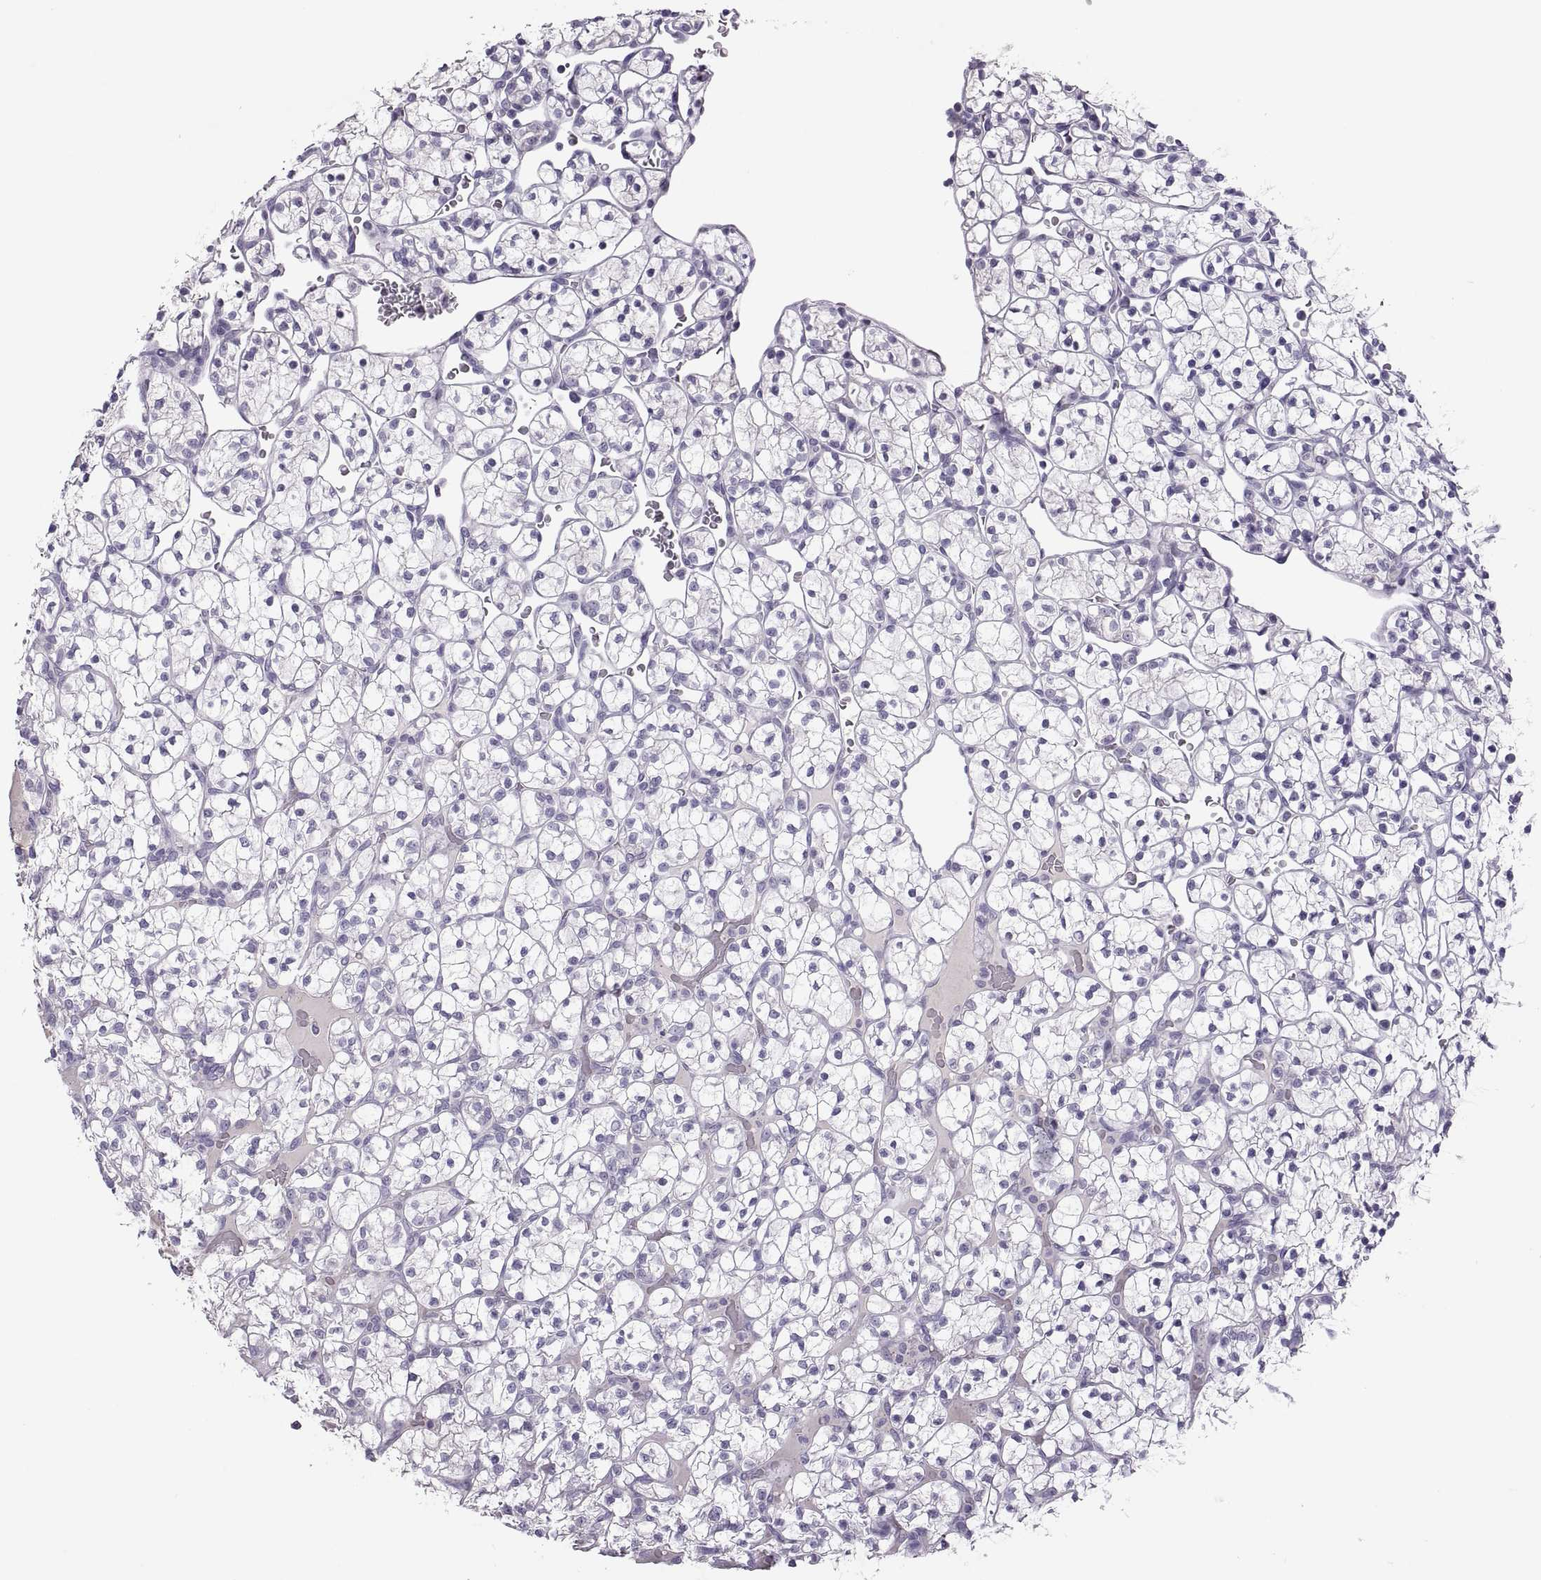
{"staining": {"intensity": "negative", "quantity": "none", "location": "none"}, "tissue": "renal cancer", "cell_type": "Tumor cells", "image_type": "cancer", "snomed": [{"axis": "morphology", "description": "Adenocarcinoma, NOS"}, {"axis": "topography", "description": "Kidney"}], "caption": "This histopathology image is of renal adenocarcinoma stained with immunohistochemistry to label a protein in brown with the nuclei are counter-stained blue. There is no staining in tumor cells.", "gene": "TBX19", "patient": {"sex": "female", "age": 89}}